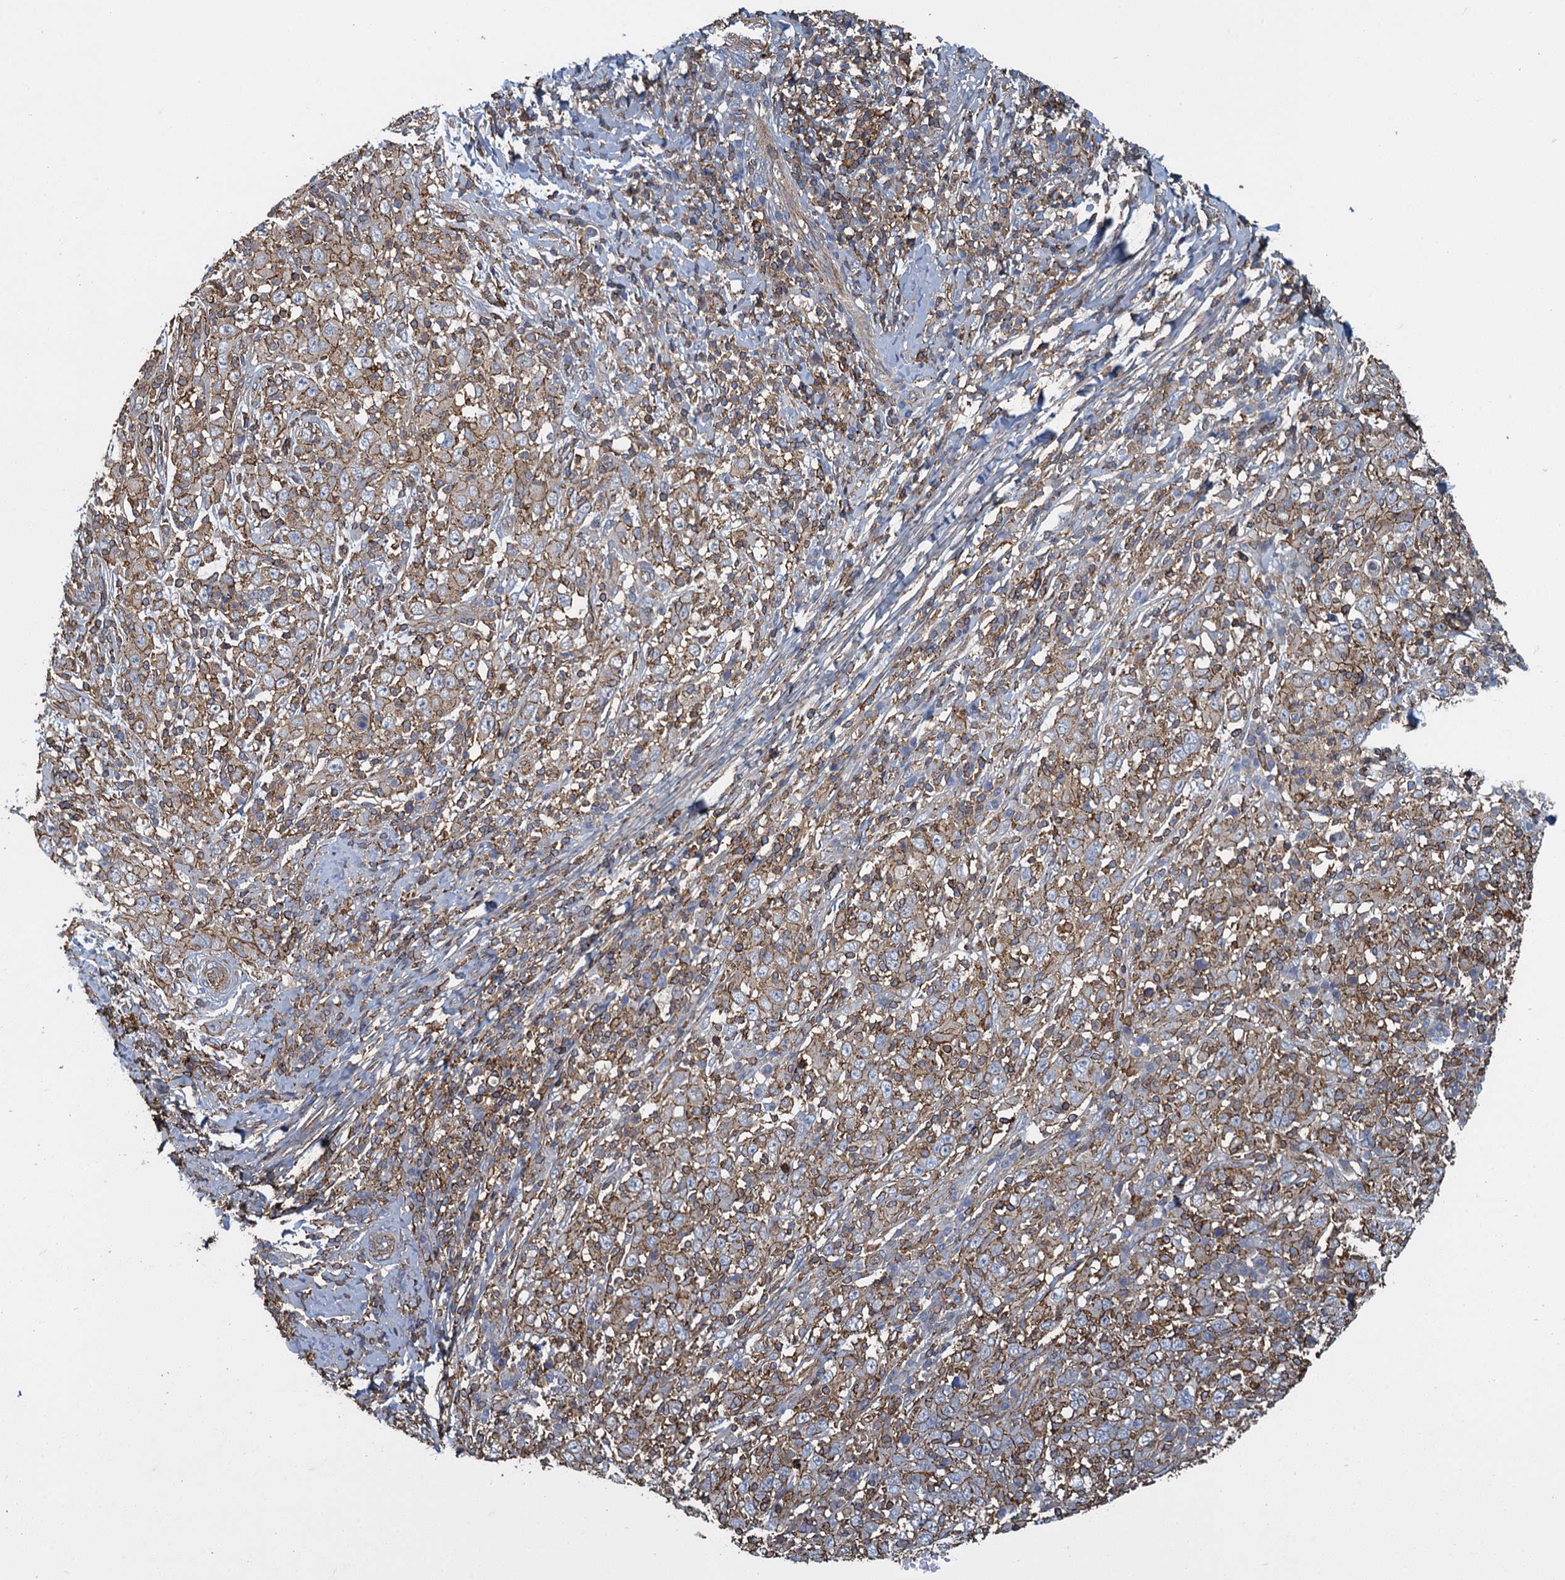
{"staining": {"intensity": "moderate", "quantity": "25%-75%", "location": "cytoplasmic/membranous"}, "tissue": "cervical cancer", "cell_type": "Tumor cells", "image_type": "cancer", "snomed": [{"axis": "morphology", "description": "Squamous cell carcinoma, NOS"}, {"axis": "topography", "description": "Cervix"}], "caption": "Immunohistochemistry (IHC) (DAB (3,3'-diaminobenzidine)) staining of human cervical cancer displays moderate cytoplasmic/membranous protein expression in approximately 25%-75% of tumor cells. Using DAB (3,3'-diaminobenzidine) (brown) and hematoxylin (blue) stains, captured at high magnification using brightfield microscopy.", "gene": "PROSER2", "patient": {"sex": "female", "age": 46}}